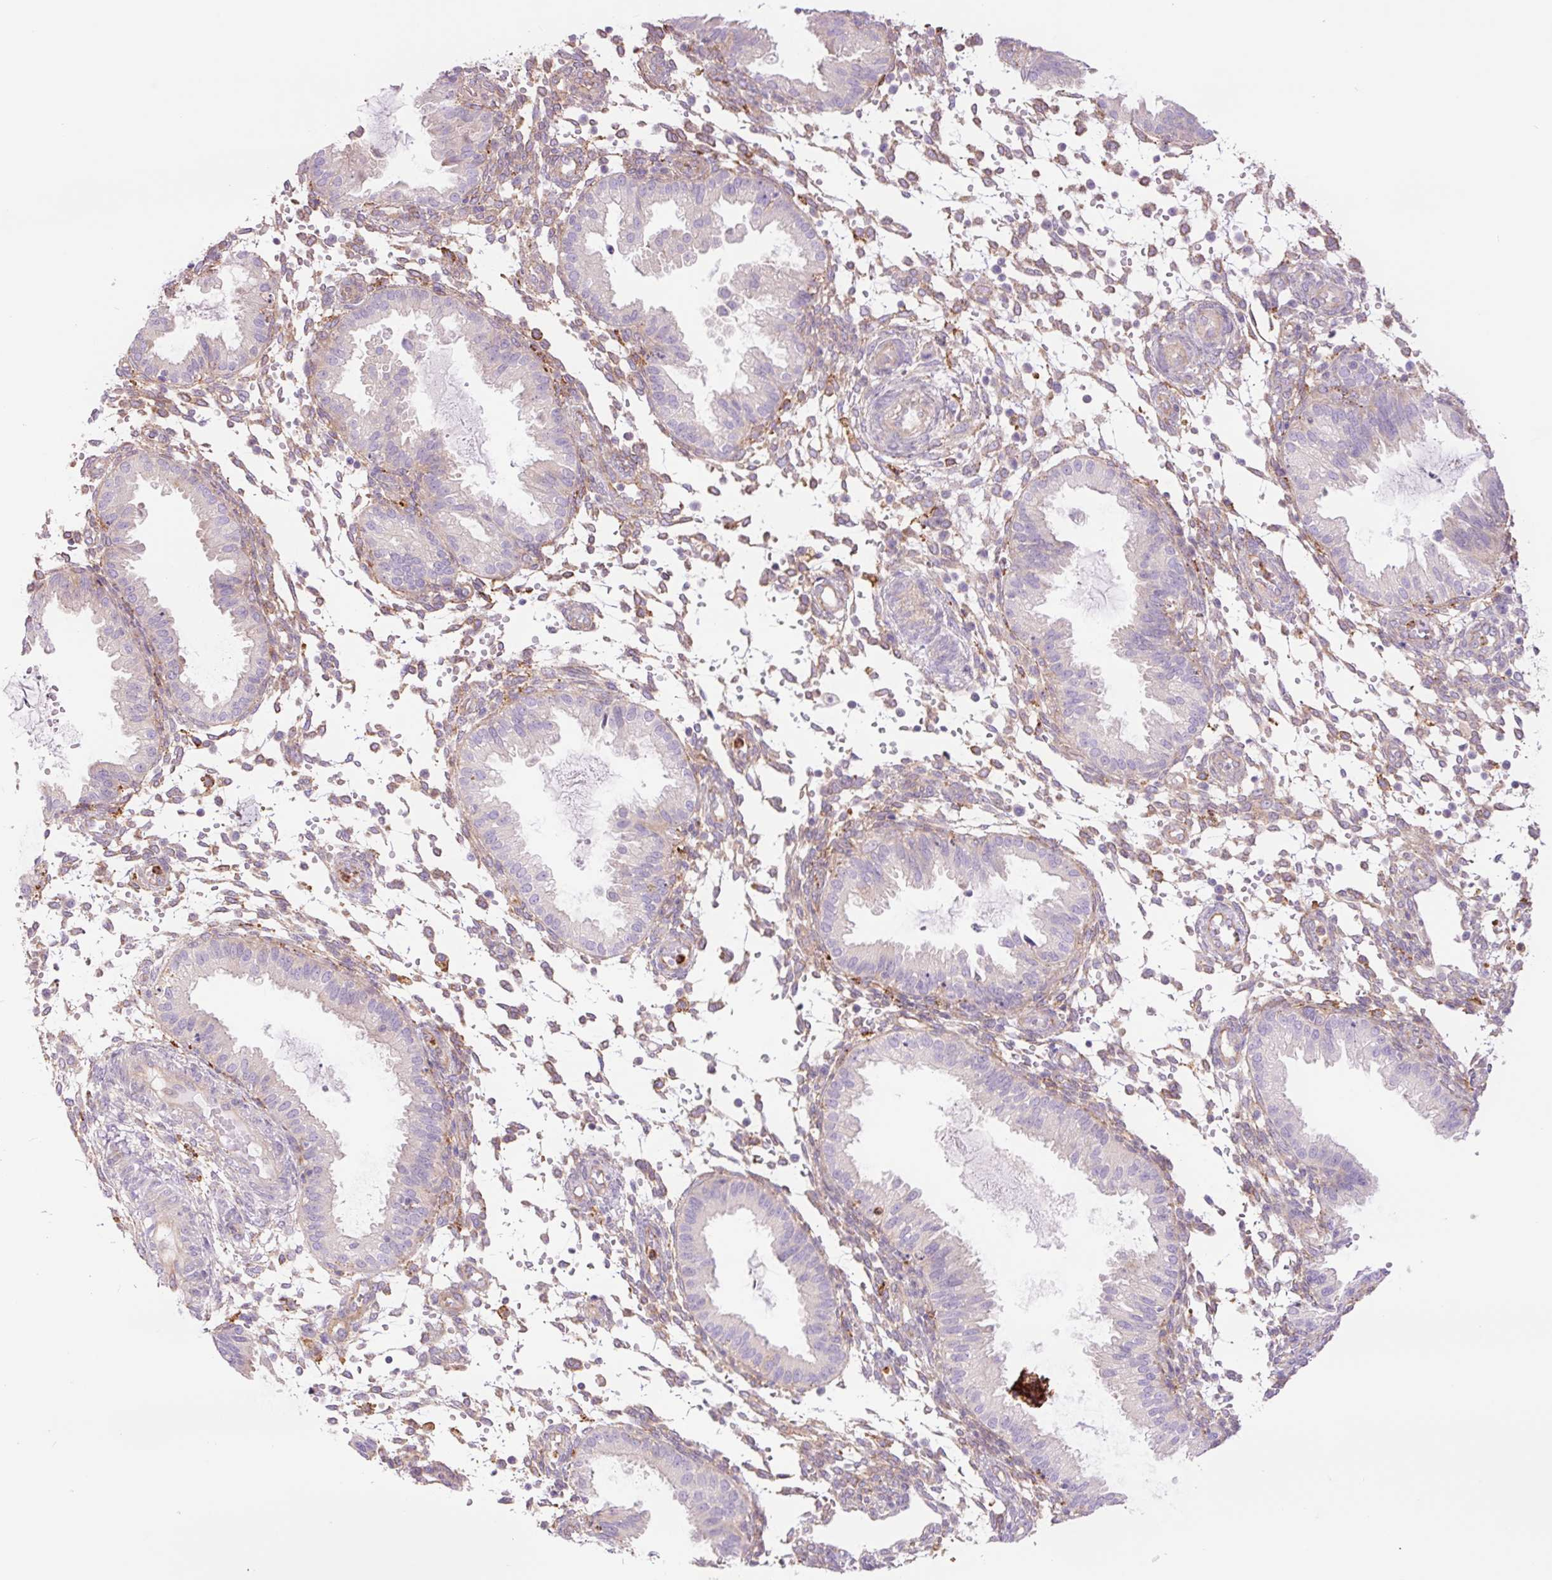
{"staining": {"intensity": "weak", "quantity": "25%-75%", "location": "cytoplasmic/membranous"}, "tissue": "endometrium", "cell_type": "Cells in endometrial stroma", "image_type": "normal", "snomed": [{"axis": "morphology", "description": "Normal tissue, NOS"}, {"axis": "topography", "description": "Endometrium"}], "caption": "IHC photomicrograph of benign endometrium: endometrium stained using immunohistochemistry reveals low levels of weak protein expression localized specifically in the cytoplasmic/membranous of cells in endometrial stroma, appearing as a cytoplasmic/membranous brown color.", "gene": "SH2D6", "patient": {"sex": "female", "age": 33}}